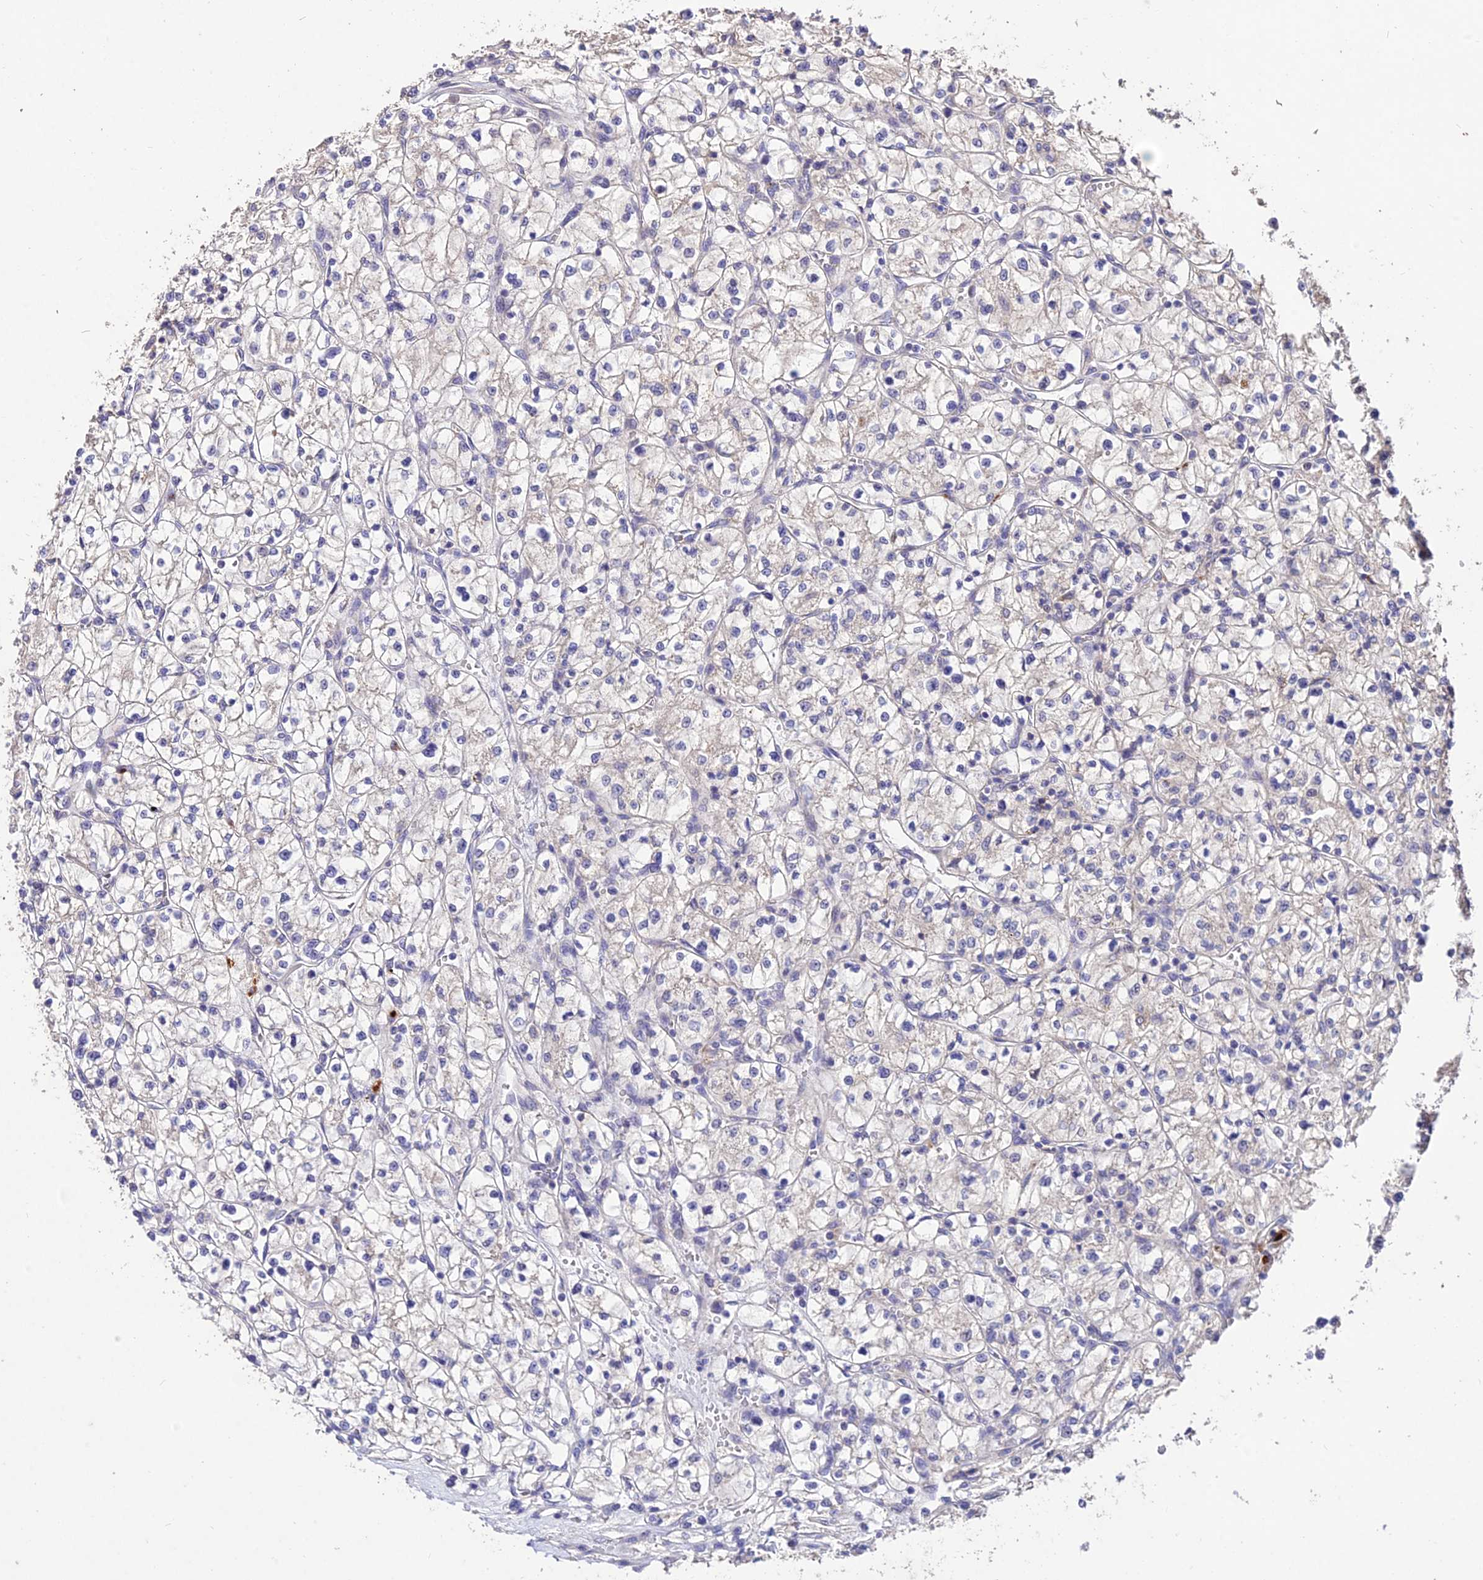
{"staining": {"intensity": "negative", "quantity": "none", "location": "none"}, "tissue": "renal cancer", "cell_type": "Tumor cells", "image_type": "cancer", "snomed": [{"axis": "morphology", "description": "Adenocarcinoma, NOS"}, {"axis": "topography", "description": "Kidney"}], "caption": "The histopathology image reveals no staining of tumor cells in renal cancer (adenocarcinoma).", "gene": "SDHD", "patient": {"sex": "female", "age": 64}}